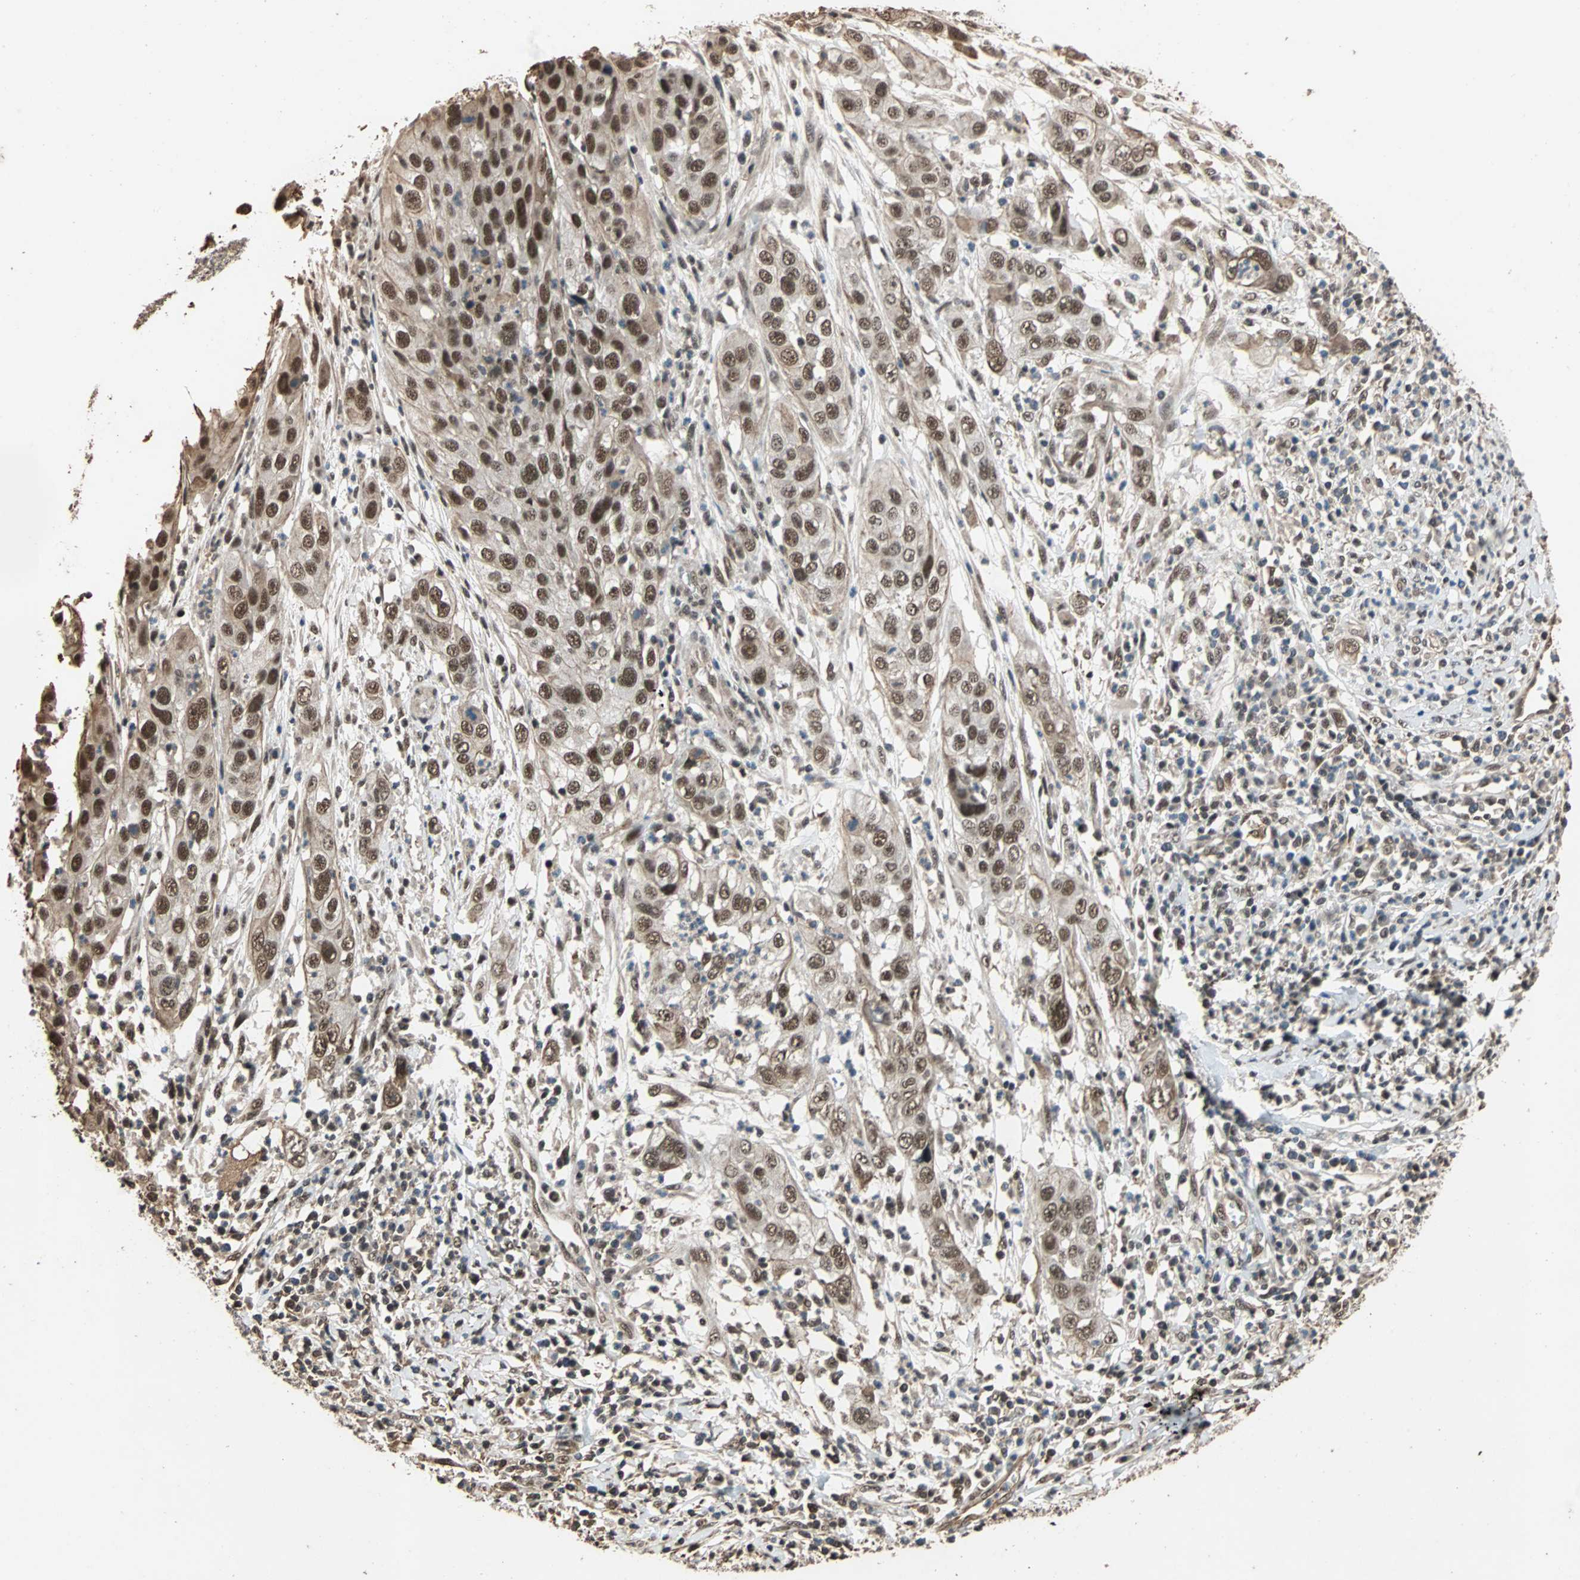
{"staining": {"intensity": "moderate", "quantity": ">75%", "location": "nuclear"}, "tissue": "cervical cancer", "cell_type": "Tumor cells", "image_type": "cancer", "snomed": [{"axis": "morphology", "description": "Squamous cell carcinoma, NOS"}, {"axis": "topography", "description": "Cervix"}], "caption": "Immunohistochemical staining of human cervical squamous cell carcinoma exhibits medium levels of moderate nuclear expression in approximately >75% of tumor cells. Using DAB (3,3'-diaminobenzidine) (brown) and hematoxylin (blue) stains, captured at high magnification using brightfield microscopy.", "gene": "CDC5L", "patient": {"sex": "female", "age": 32}}